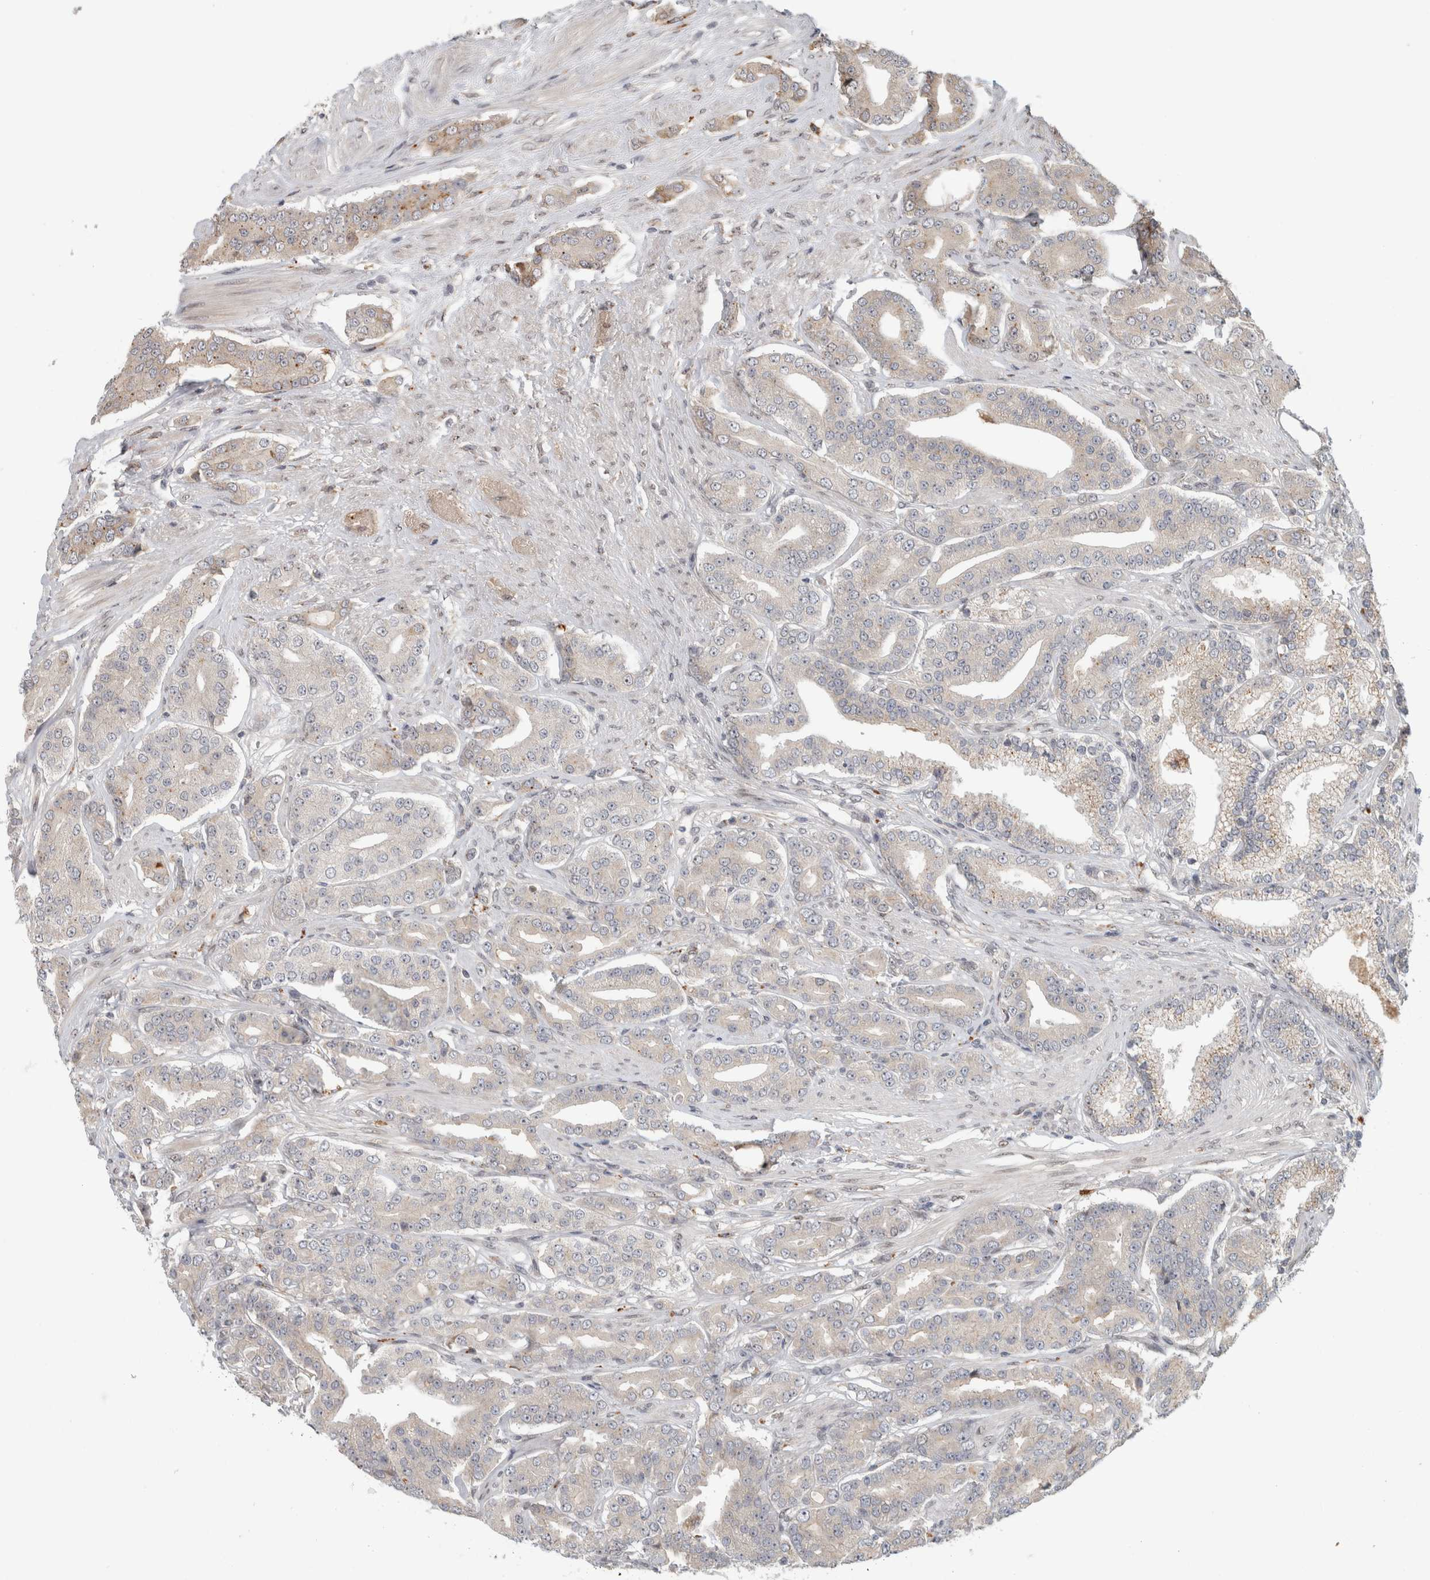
{"staining": {"intensity": "weak", "quantity": "<25%", "location": "cytoplasmic/membranous"}, "tissue": "prostate cancer", "cell_type": "Tumor cells", "image_type": "cancer", "snomed": [{"axis": "morphology", "description": "Adenocarcinoma, High grade"}, {"axis": "topography", "description": "Prostate"}], "caption": "High magnification brightfield microscopy of prostate adenocarcinoma (high-grade) stained with DAB (3,3'-diaminobenzidine) (brown) and counterstained with hematoxylin (blue): tumor cells show no significant expression.", "gene": "NAB2", "patient": {"sex": "male", "age": 71}}